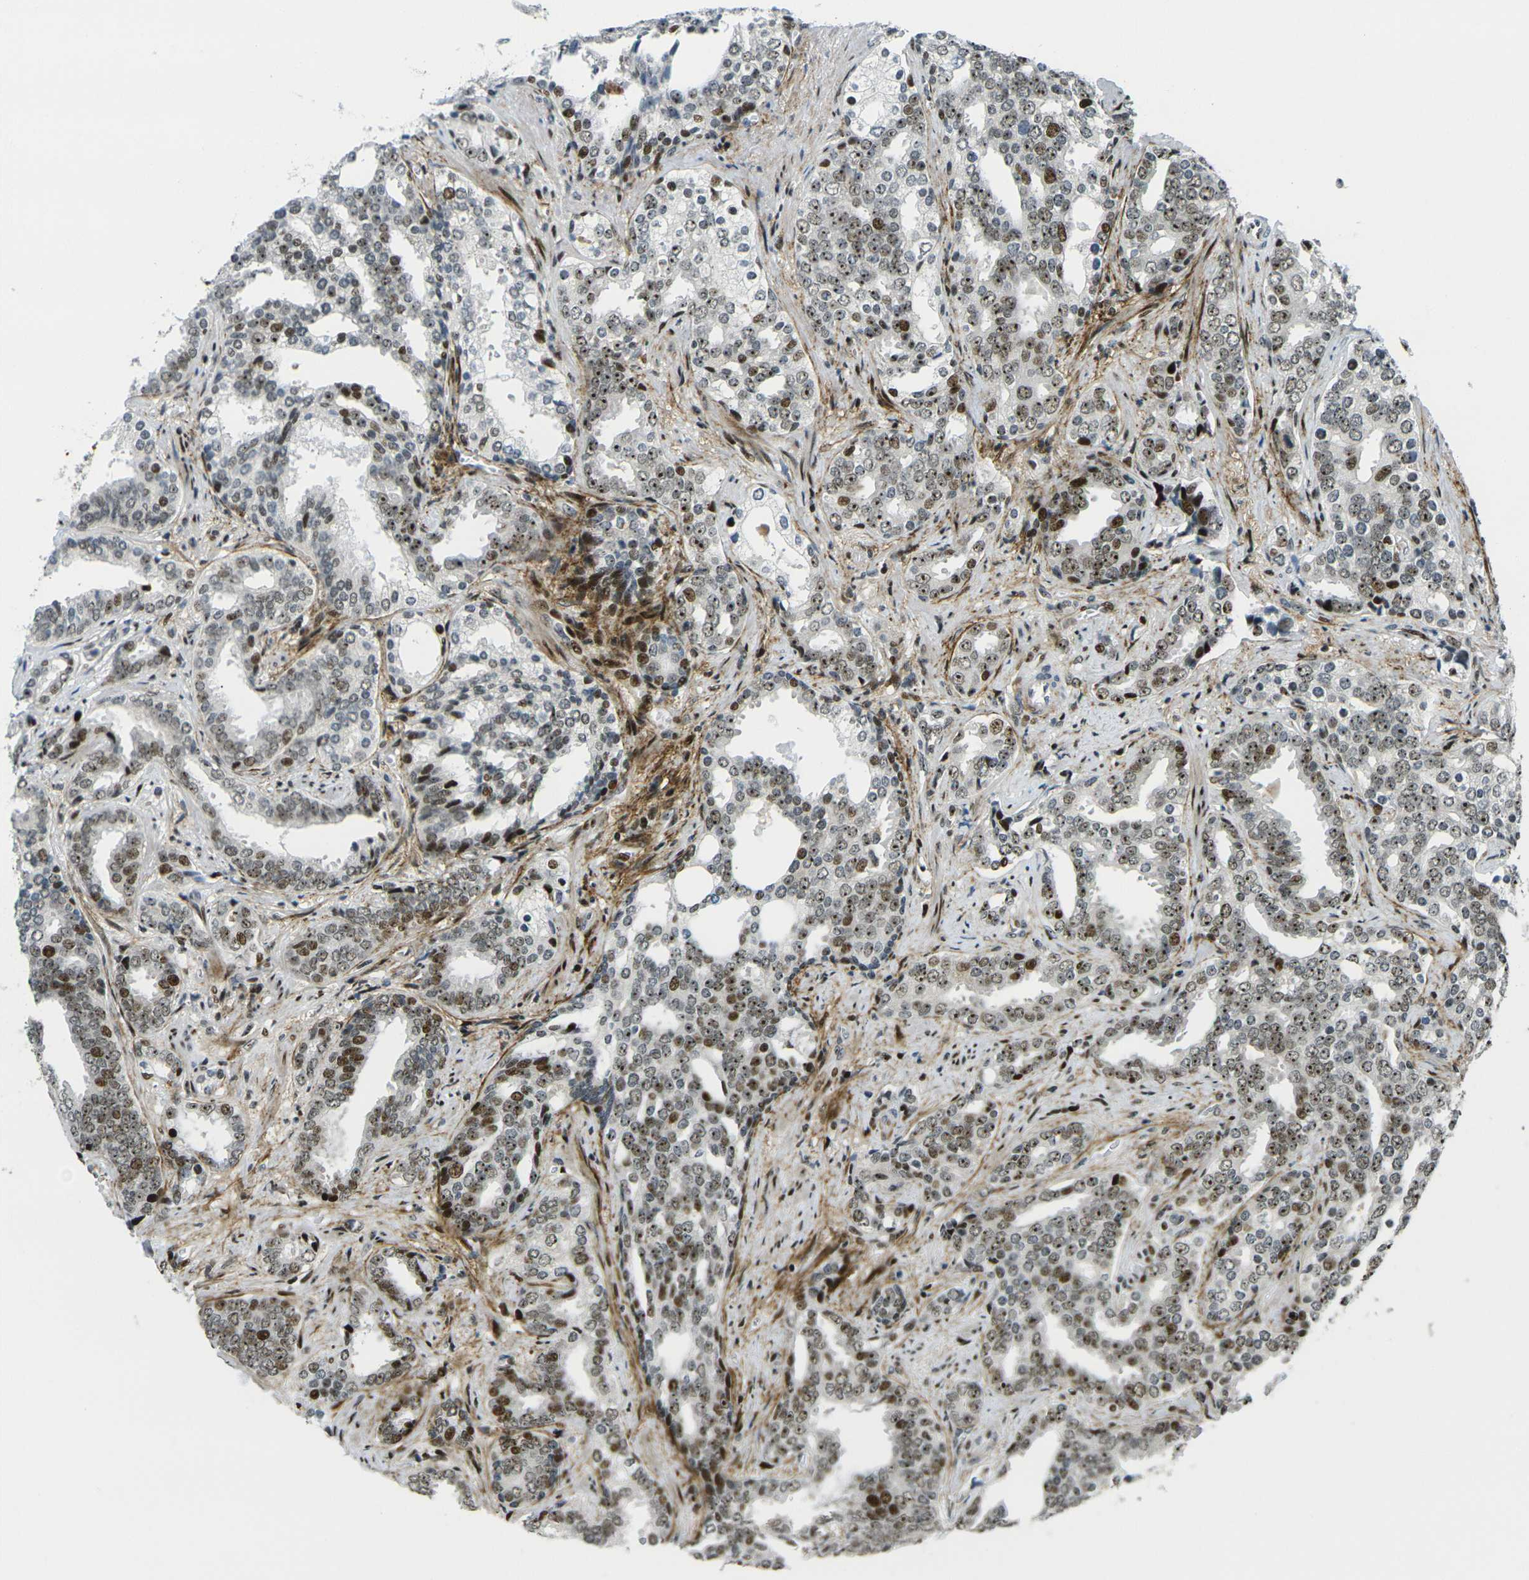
{"staining": {"intensity": "strong", "quantity": ">75%", "location": "nuclear"}, "tissue": "prostate cancer", "cell_type": "Tumor cells", "image_type": "cancer", "snomed": [{"axis": "morphology", "description": "Adenocarcinoma, High grade"}, {"axis": "topography", "description": "Prostate"}], "caption": "This is a micrograph of IHC staining of prostate high-grade adenocarcinoma, which shows strong staining in the nuclear of tumor cells.", "gene": "UBE2C", "patient": {"sex": "male", "age": 67}}